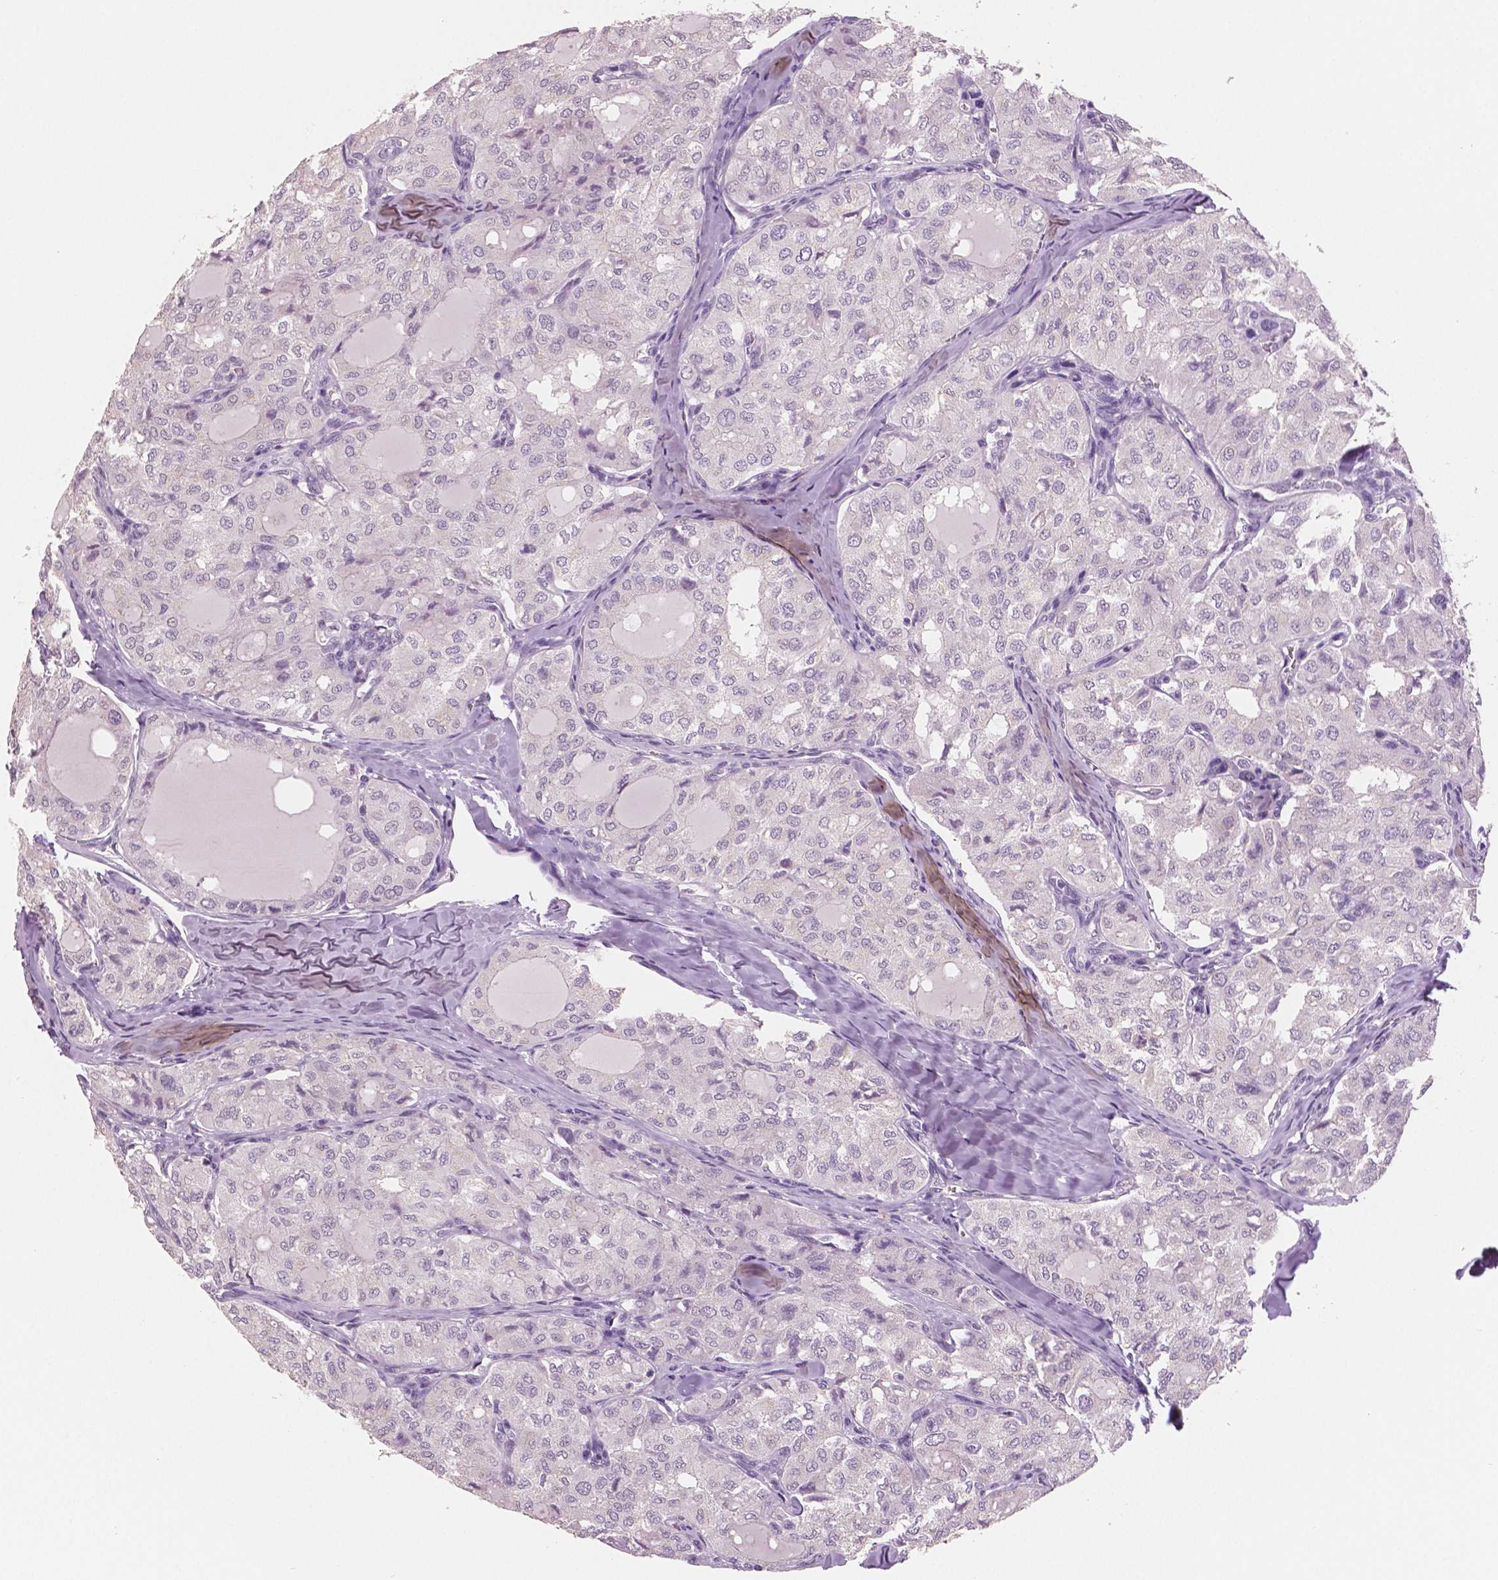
{"staining": {"intensity": "negative", "quantity": "none", "location": "none"}, "tissue": "thyroid cancer", "cell_type": "Tumor cells", "image_type": "cancer", "snomed": [{"axis": "morphology", "description": "Follicular adenoma carcinoma, NOS"}, {"axis": "topography", "description": "Thyroid gland"}], "caption": "DAB immunohistochemical staining of thyroid cancer (follicular adenoma carcinoma) shows no significant staining in tumor cells.", "gene": "NECAB2", "patient": {"sex": "male", "age": 75}}